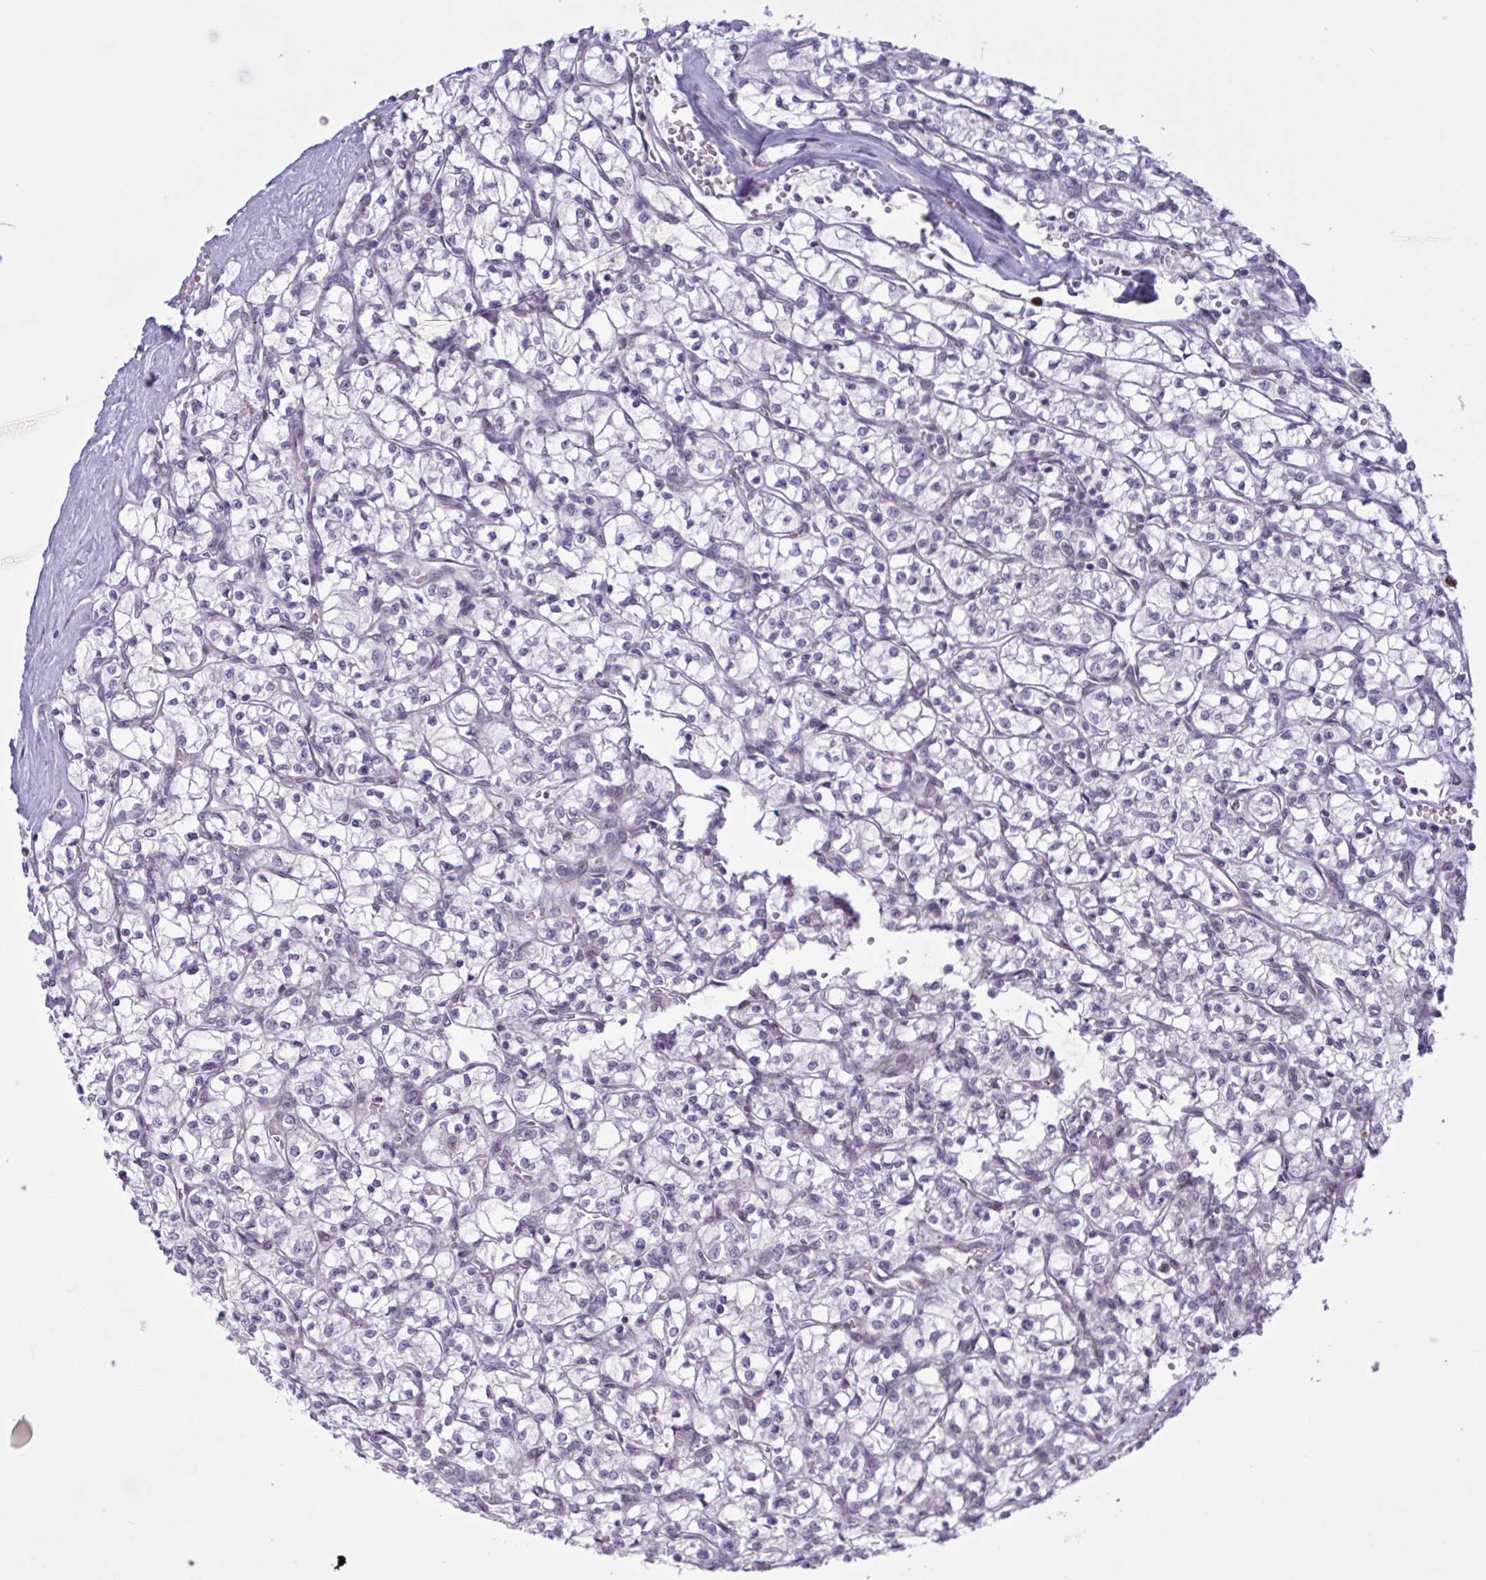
{"staining": {"intensity": "negative", "quantity": "none", "location": "none"}, "tissue": "renal cancer", "cell_type": "Tumor cells", "image_type": "cancer", "snomed": [{"axis": "morphology", "description": "Adenocarcinoma, NOS"}, {"axis": "topography", "description": "Kidney"}], "caption": "This is a micrograph of immunohistochemistry staining of adenocarcinoma (renal), which shows no positivity in tumor cells.", "gene": "PRMT6", "patient": {"sex": "female", "age": 64}}